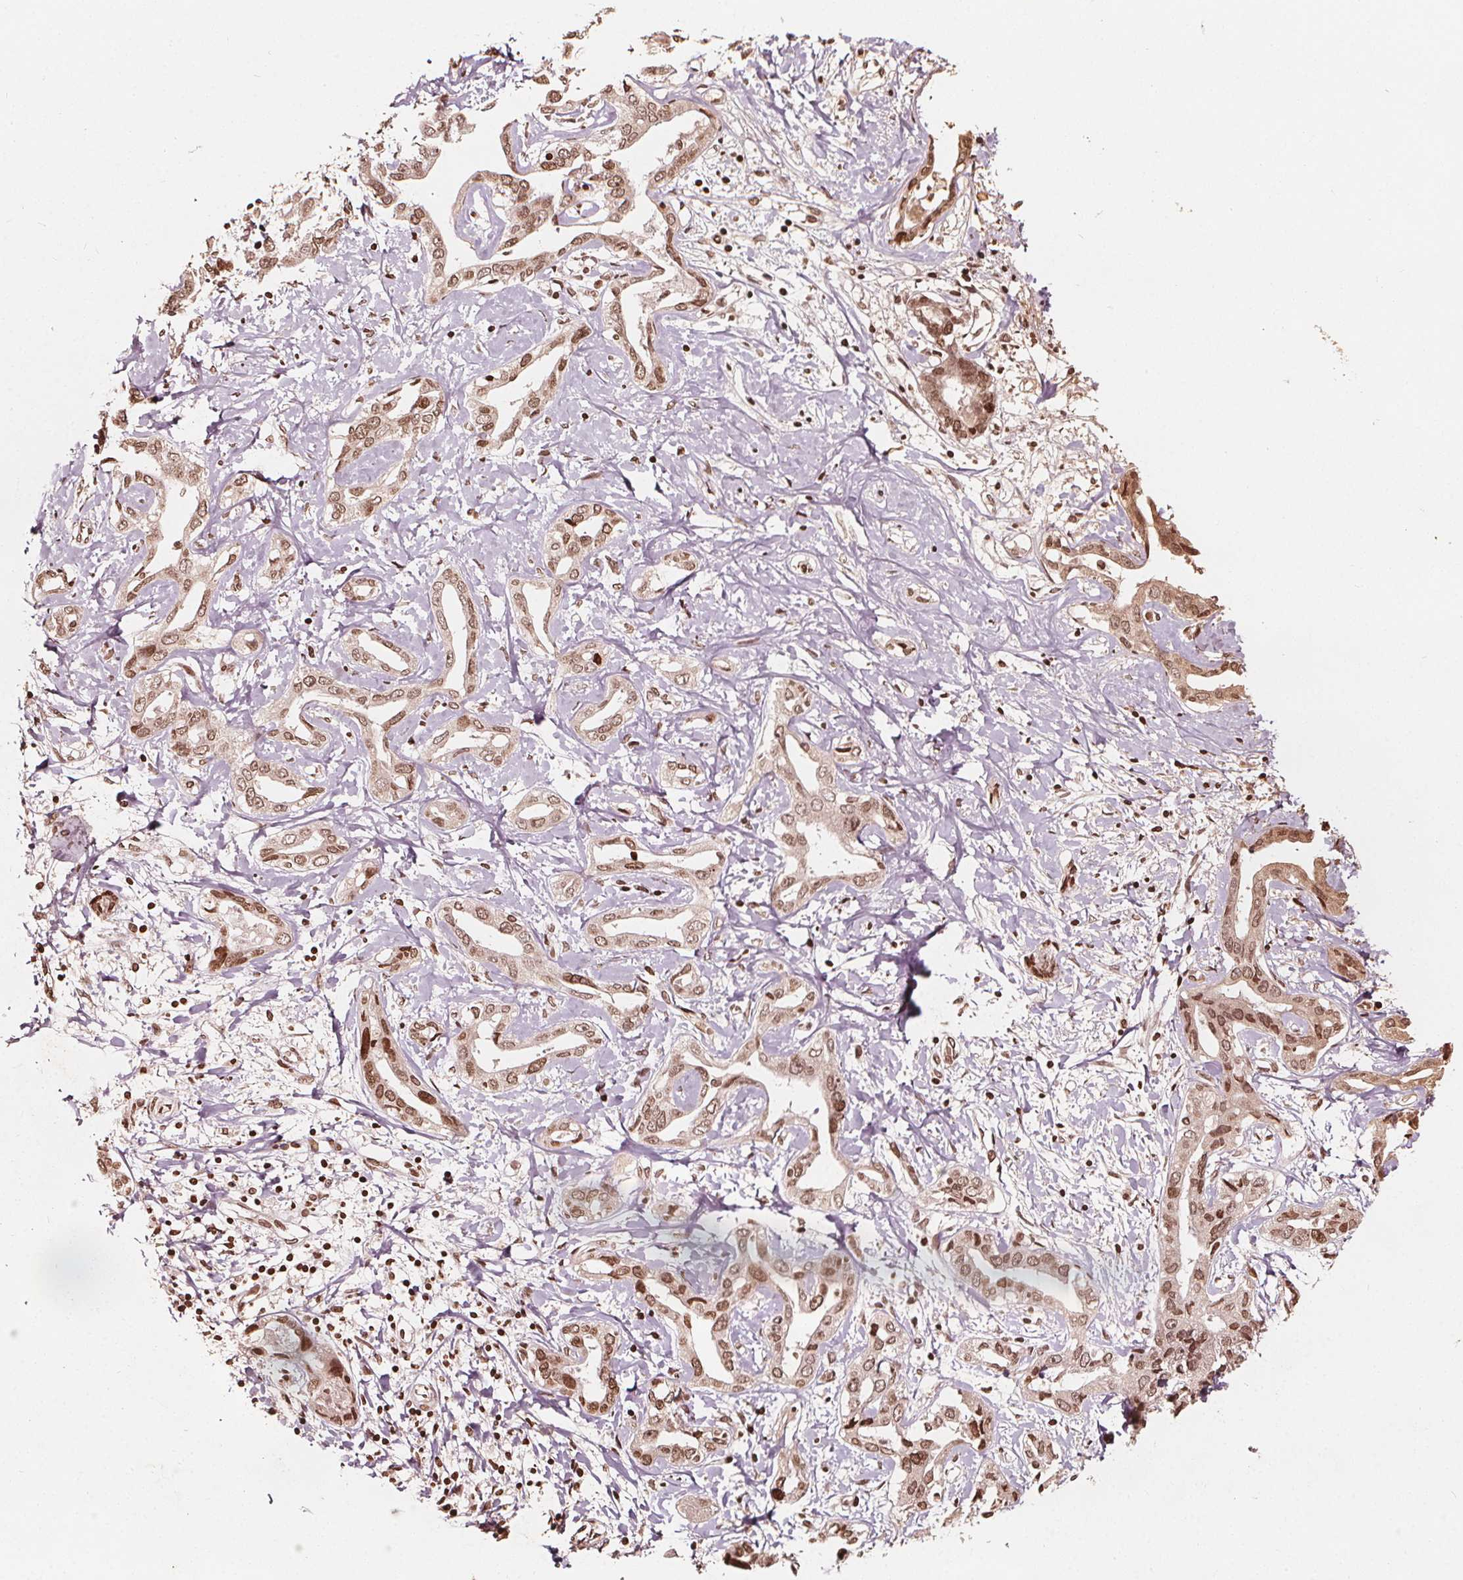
{"staining": {"intensity": "moderate", "quantity": ">75%", "location": "nuclear"}, "tissue": "liver cancer", "cell_type": "Tumor cells", "image_type": "cancer", "snomed": [{"axis": "morphology", "description": "Cholangiocarcinoma"}, {"axis": "topography", "description": "Liver"}], "caption": "Liver cancer (cholangiocarcinoma) stained for a protein (brown) exhibits moderate nuclear positive staining in about >75% of tumor cells.", "gene": "H3C14", "patient": {"sex": "male", "age": 59}}